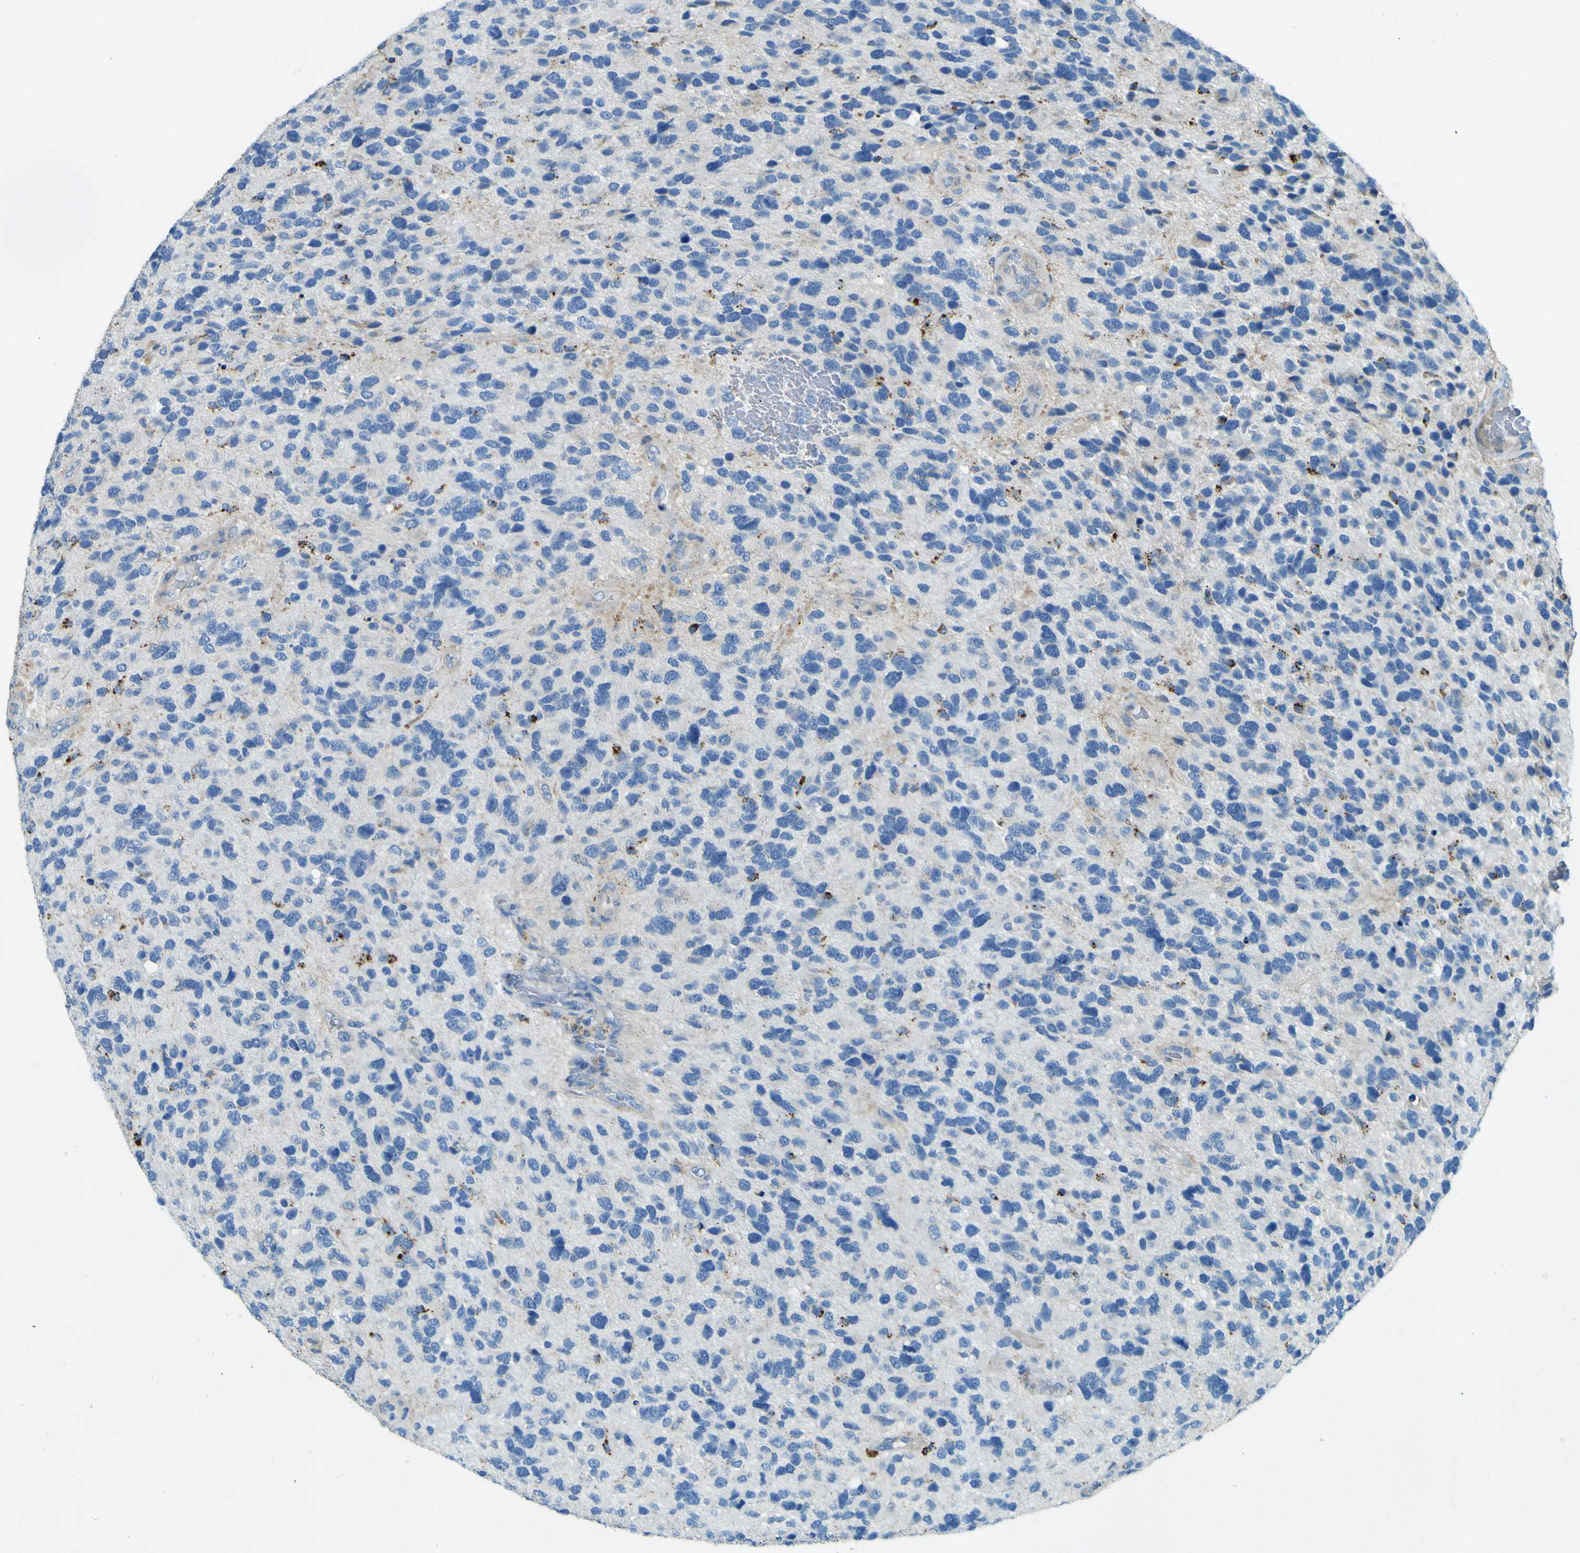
{"staining": {"intensity": "strong", "quantity": "<25%", "location": "cytoplasmic/membranous"}, "tissue": "glioma", "cell_type": "Tumor cells", "image_type": "cancer", "snomed": [{"axis": "morphology", "description": "Glioma, malignant, High grade"}, {"axis": "topography", "description": "Brain"}], "caption": "Glioma stained with immunohistochemistry demonstrates strong cytoplasmic/membranous expression in about <25% of tumor cells.", "gene": "PDE9A", "patient": {"sex": "female", "age": 58}}